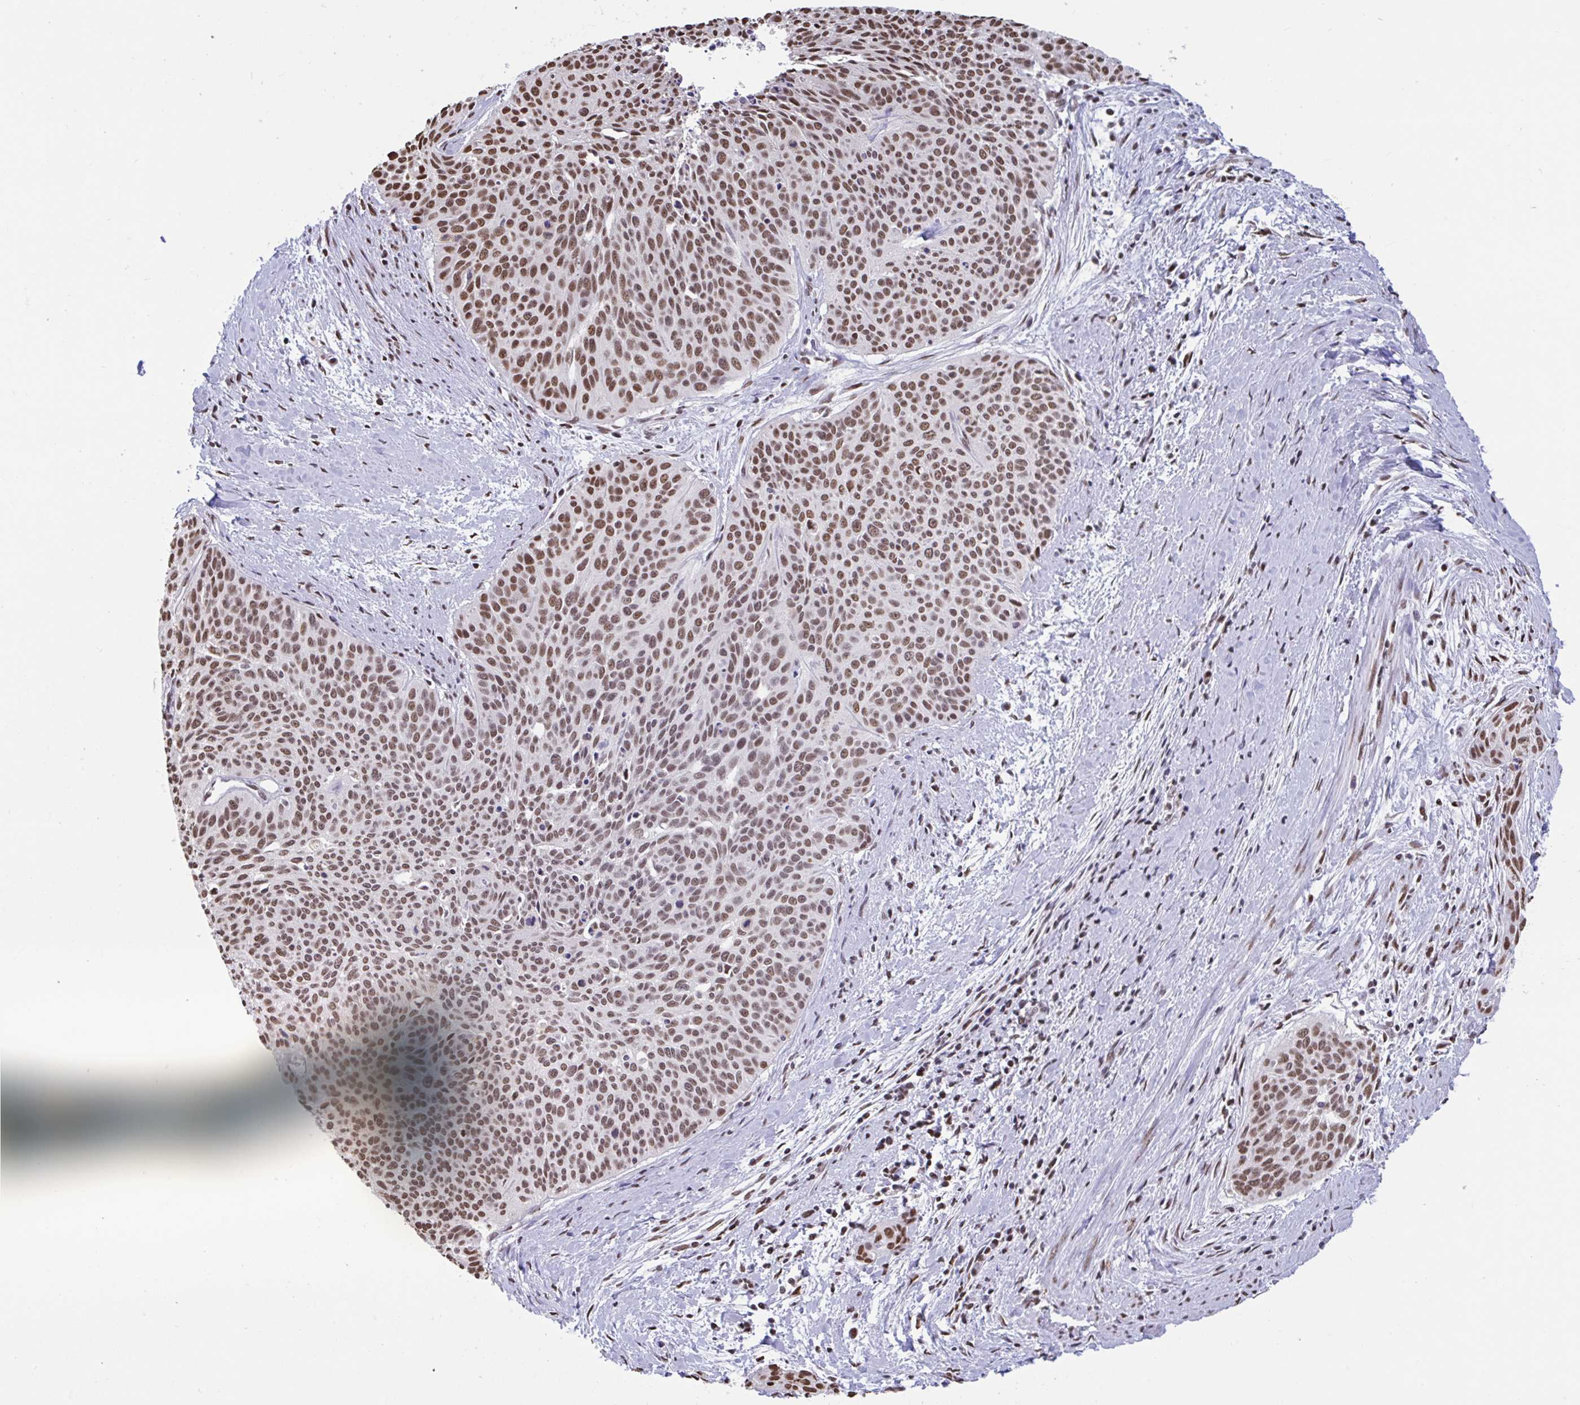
{"staining": {"intensity": "moderate", "quantity": ">75%", "location": "nuclear"}, "tissue": "cervical cancer", "cell_type": "Tumor cells", "image_type": "cancer", "snomed": [{"axis": "morphology", "description": "Squamous cell carcinoma, NOS"}, {"axis": "topography", "description": "Cervix"}], "caption": "Protein expression analysis of human cervical squamous cell carcinoma reveals moderate nuclear staining in approximately >75% of tumor cells.", "gene": "HNRNPDL", "patient": {"sex": "female", "age": 55}}